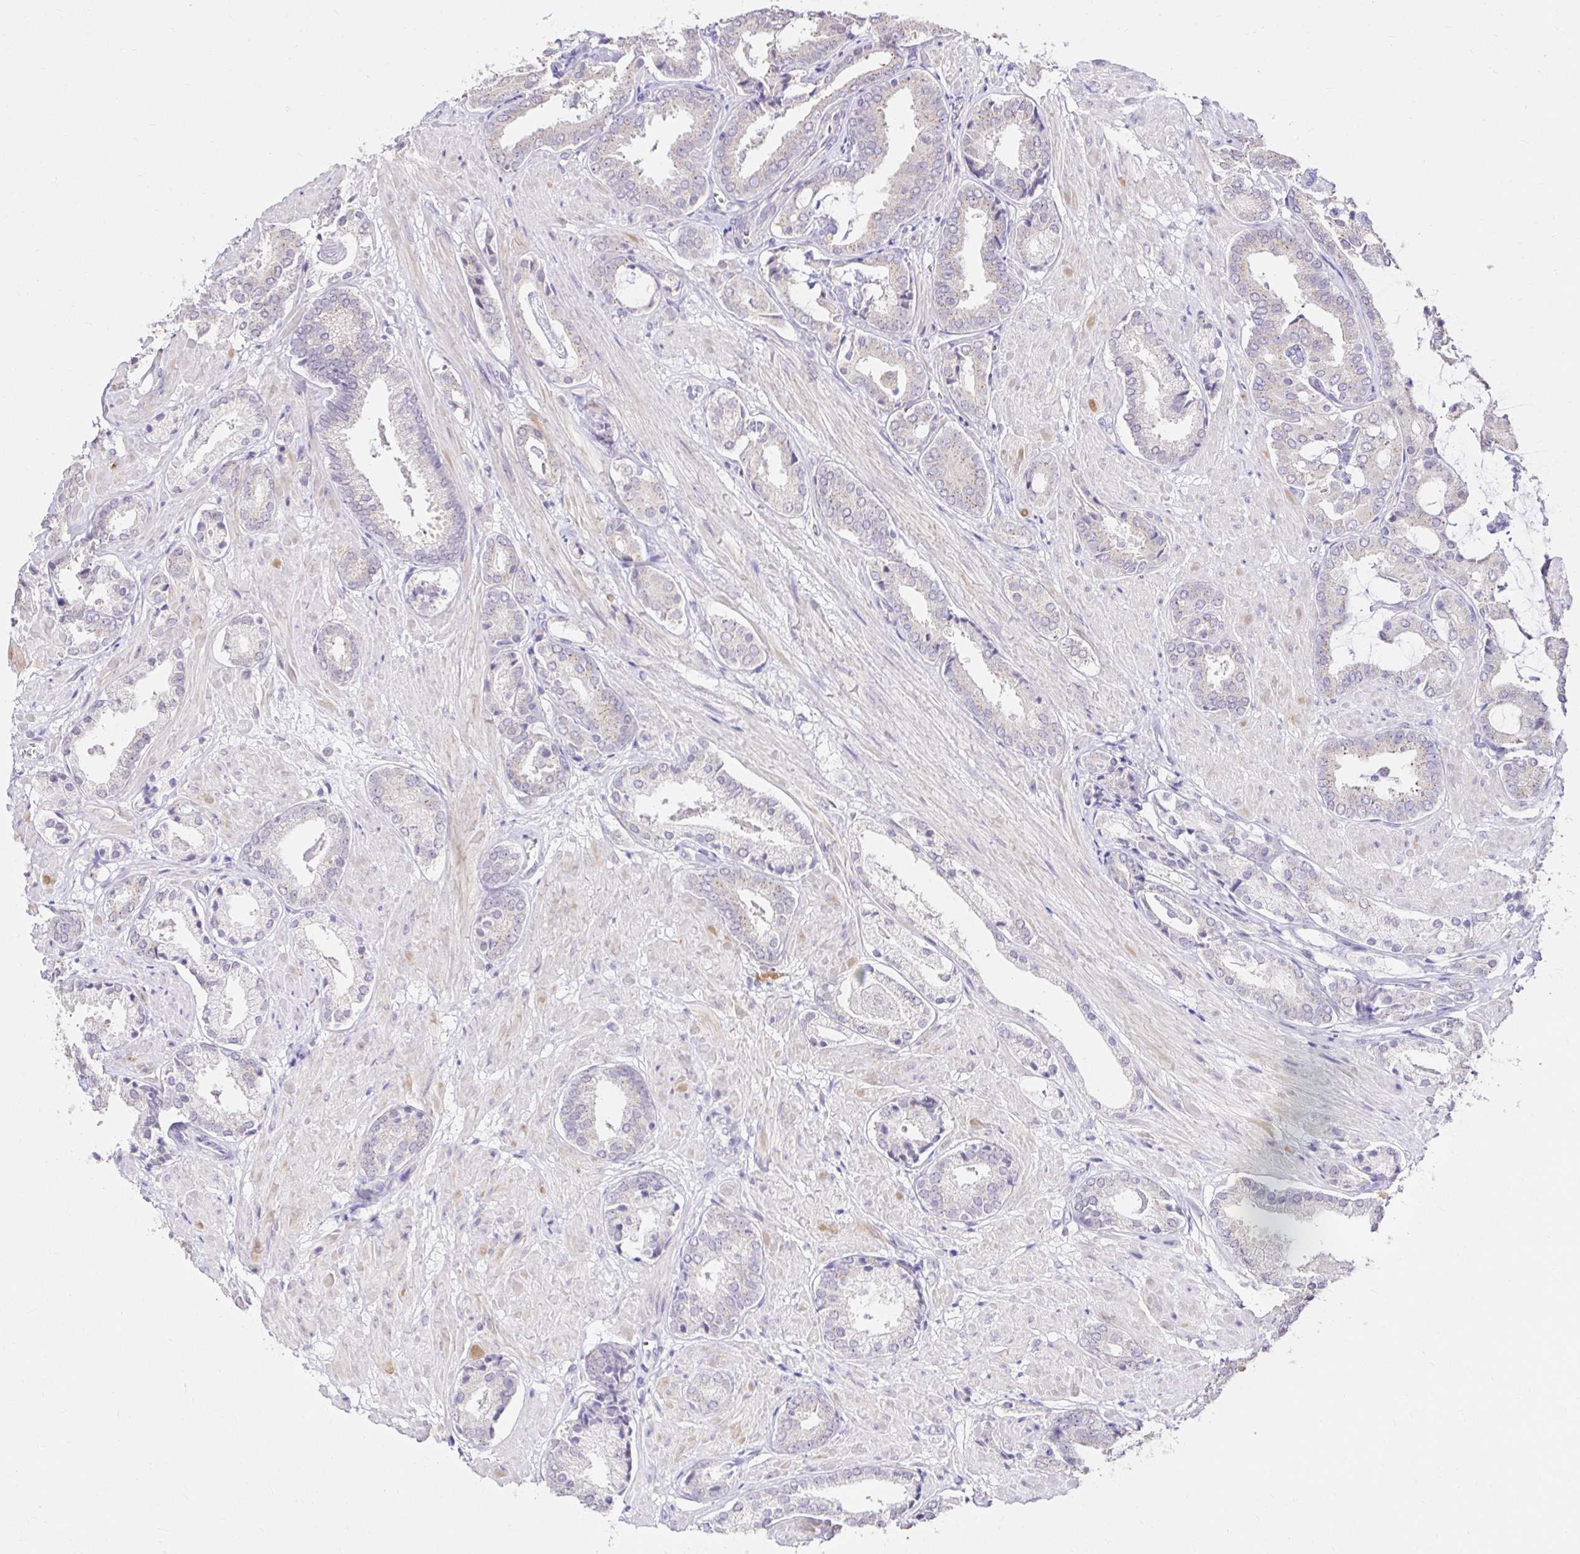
{"staining": {"intensity": "weak", "quantity": "<25%", "location": "cytoplasmic/membranous"}, "tissue": "prostate cancer", "cell_type": "Tumor cells", "image_type": "cancer", "snomed": [{"axis": "morphology", "description": "Adenocarcinoma, High grade"}, {"axis": "topography", "description": "Prostate"}], "caption": "Immunohistochemistry (IHC) micrograph of neoplastic tissue: human prostate cancer stained with DAB demonstrates no significant protein positivity in tumor cells. The staining was performed using DAB to visualize the protein expression in brown, while the nuclei were stained in blue with hematoxylin (Magnification: 20x).", "gene": "KIAA1210", "patient": {"sex": "male", "age": 56}}